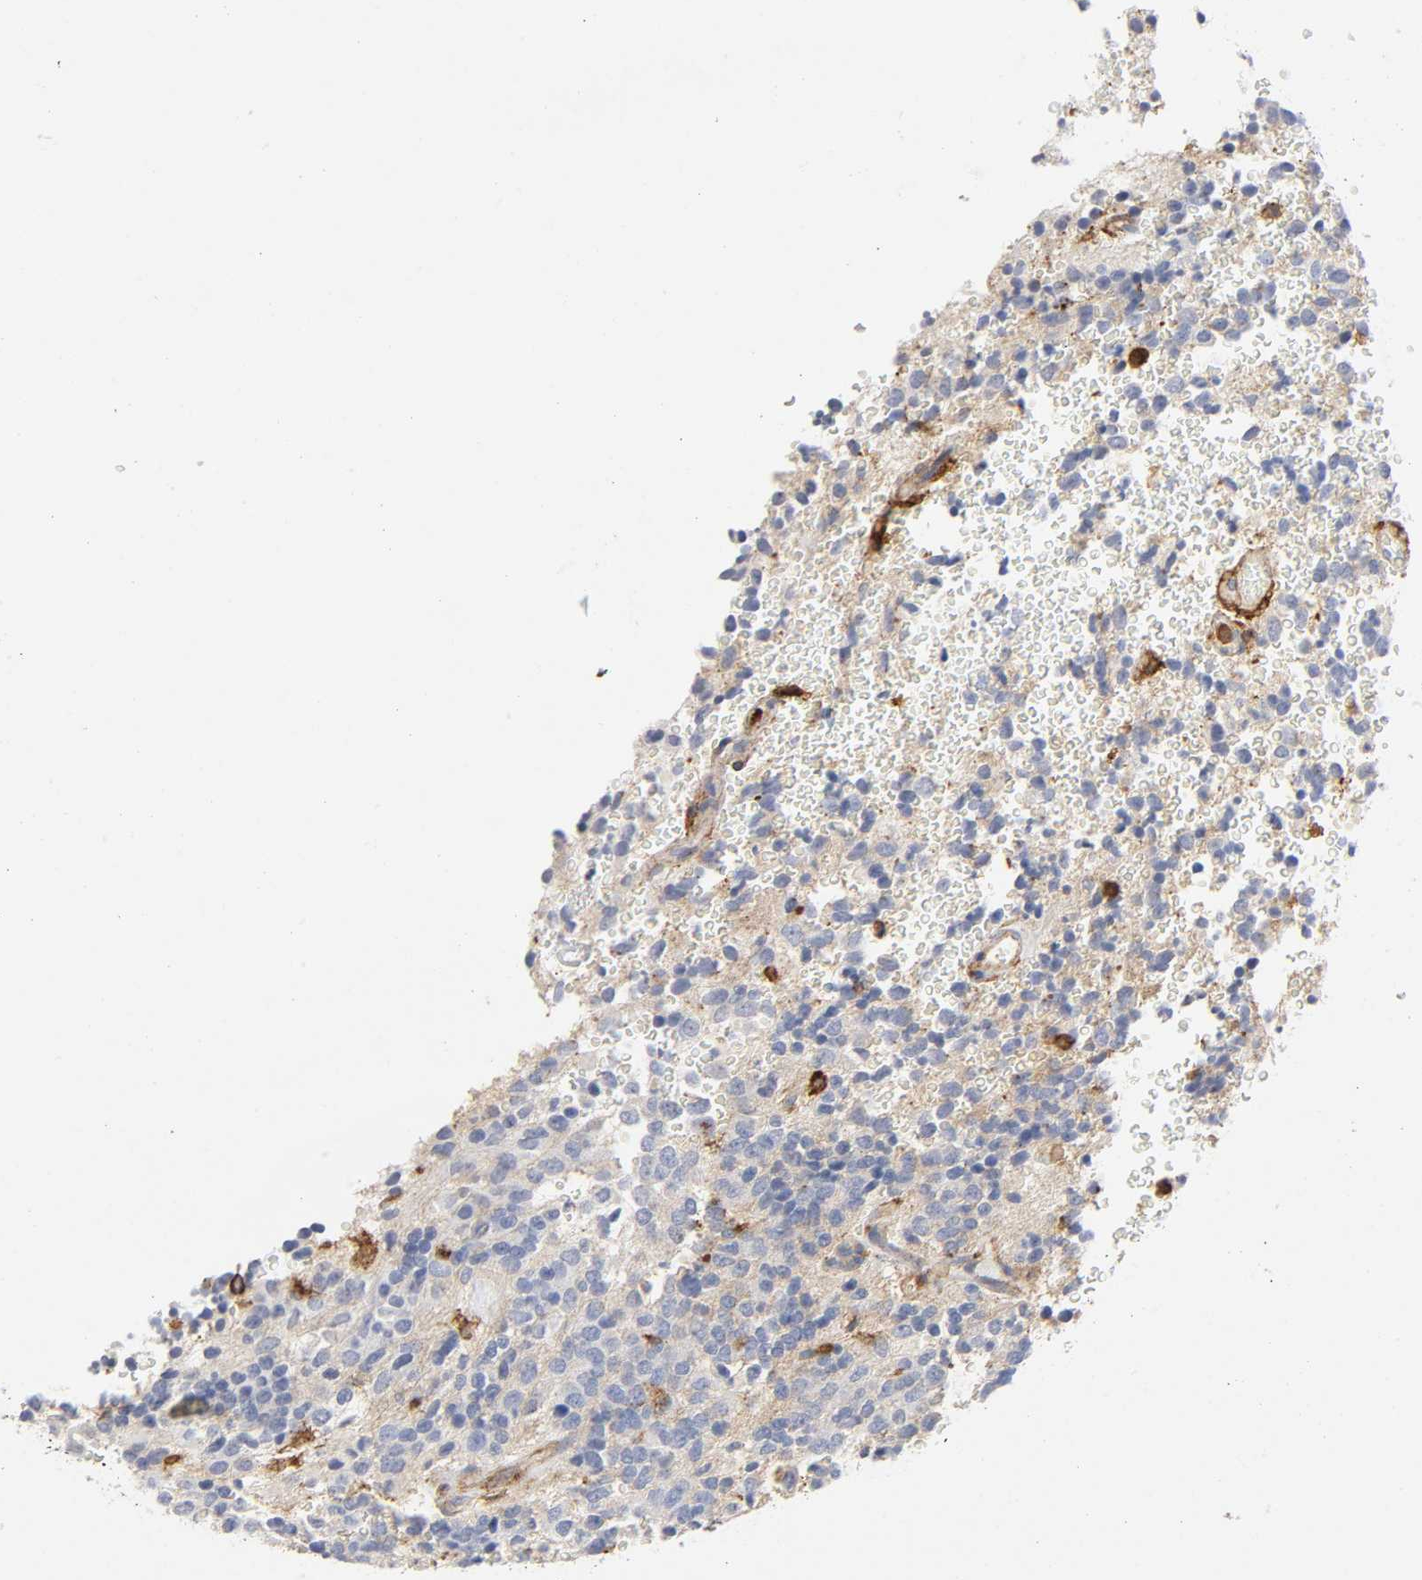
{"staining": {"intensity": "moderate", "quantity": "<25%", "location": "cytoplasmic/membranous"}, "tissue": "glioma", "cell_type": "Tumor cells", "image_type": "cancer", "snomed": [{"axis": "morphology", "description": "Glioma, malignant, High grade"}, {"axis": "topography", "description": "pancreas cauda"}], "caption": "Immunohistochemical staining of malignant high-grade glioma reveals low levels of moderate cytoplasmic/membranous protein positivity in approximately <25% of tumor cells.", "gene": "LYN", "patient": {"sex": "male", "age": 60}}